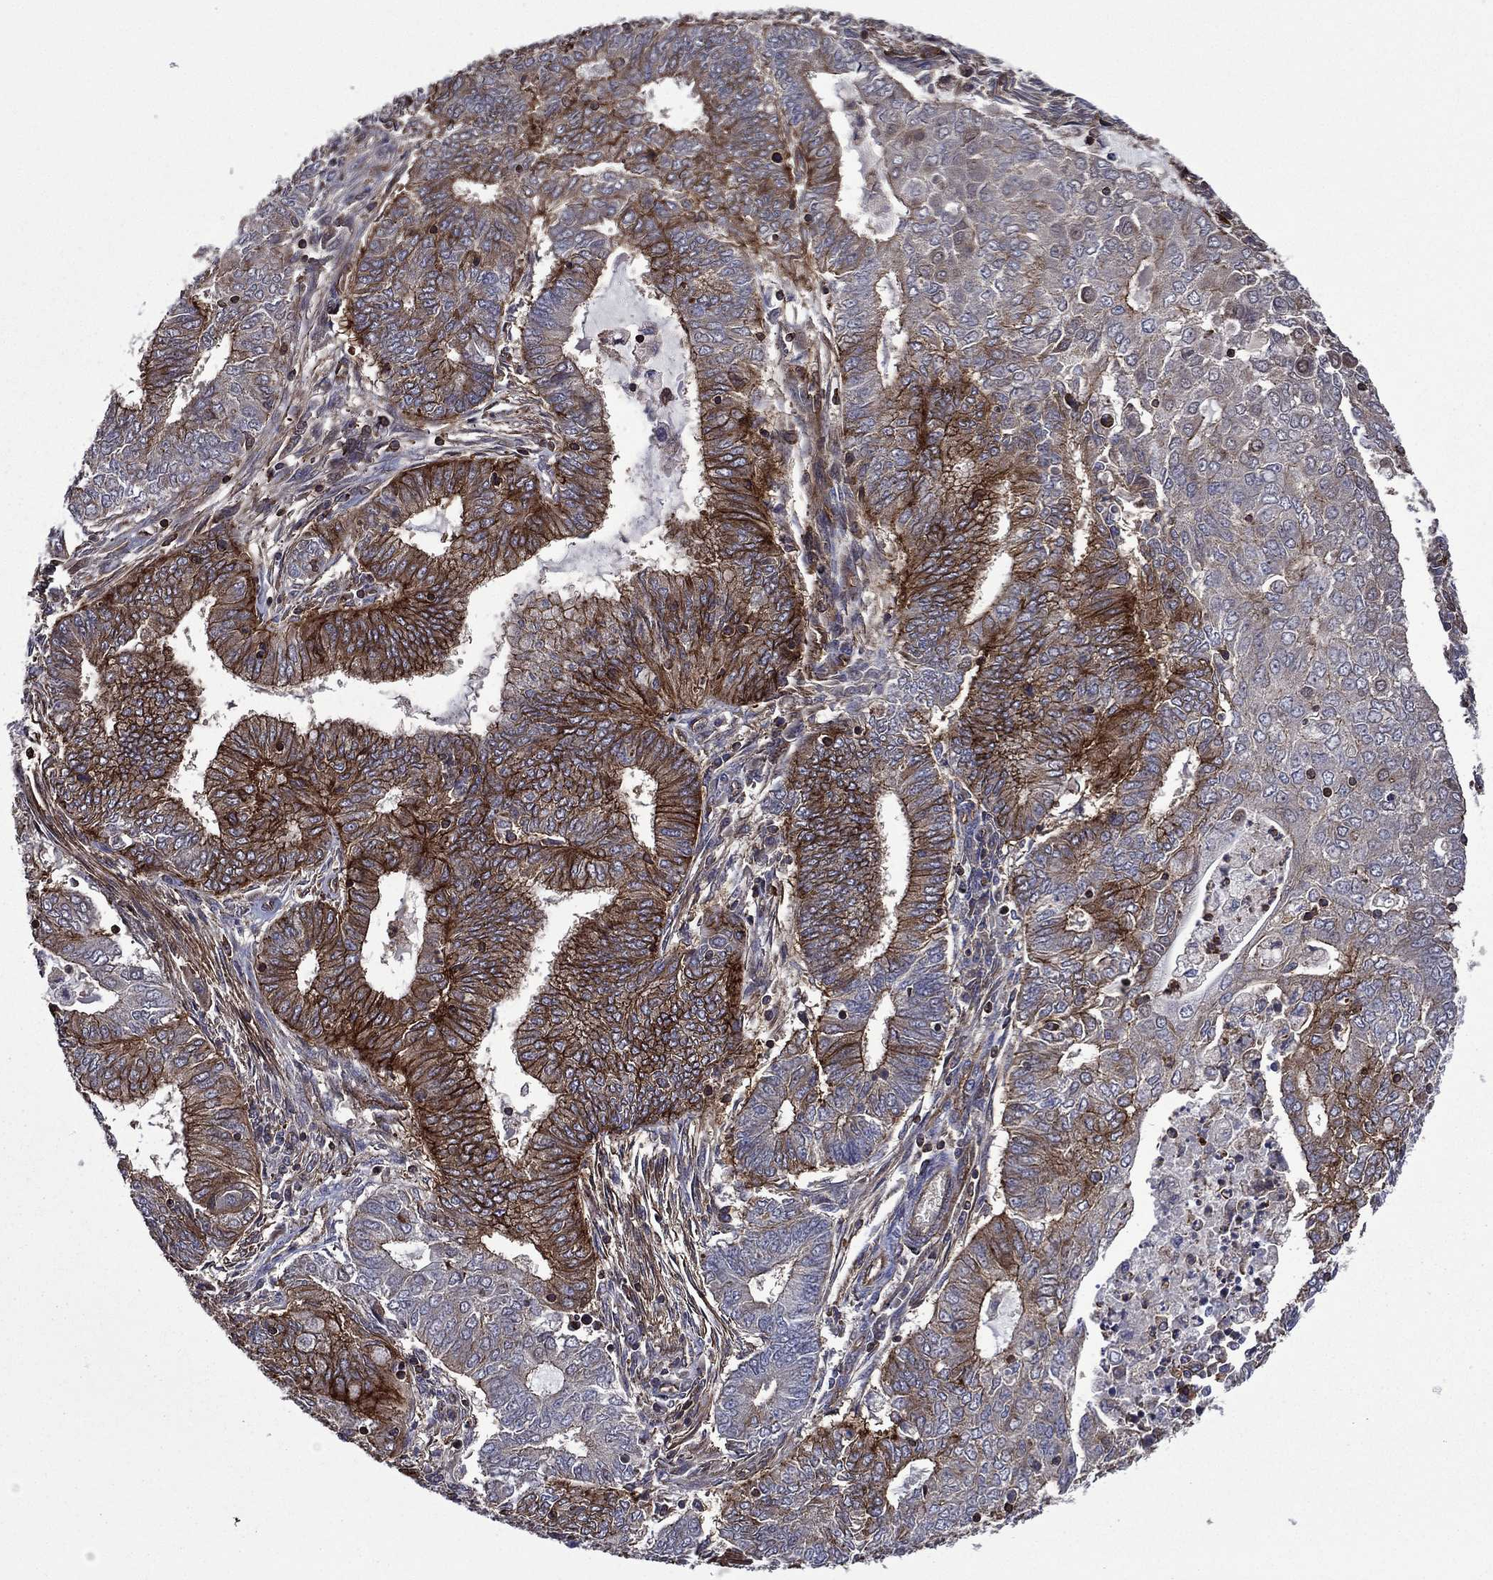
{"staining": {"intensity": "strong", "quantity": "25%-75%", "location": "cytoplasmic/membranous"}, "tissue": "endometrial cancer", "cell_type": "Tumor cells", "image_type": "cancer", "snomed": [{"axis": "morphology", "description": "Adenocarcinoma, NOS"}, {"axis": "topography", "description": "Endometrium"}], "caption": "Human adenocarcinoma (endometrial) stained with a protein marker exhibits strong staining in tumor cells.", "gene": "PLPP3", "patient": {"sex": "female", "age": 62}}